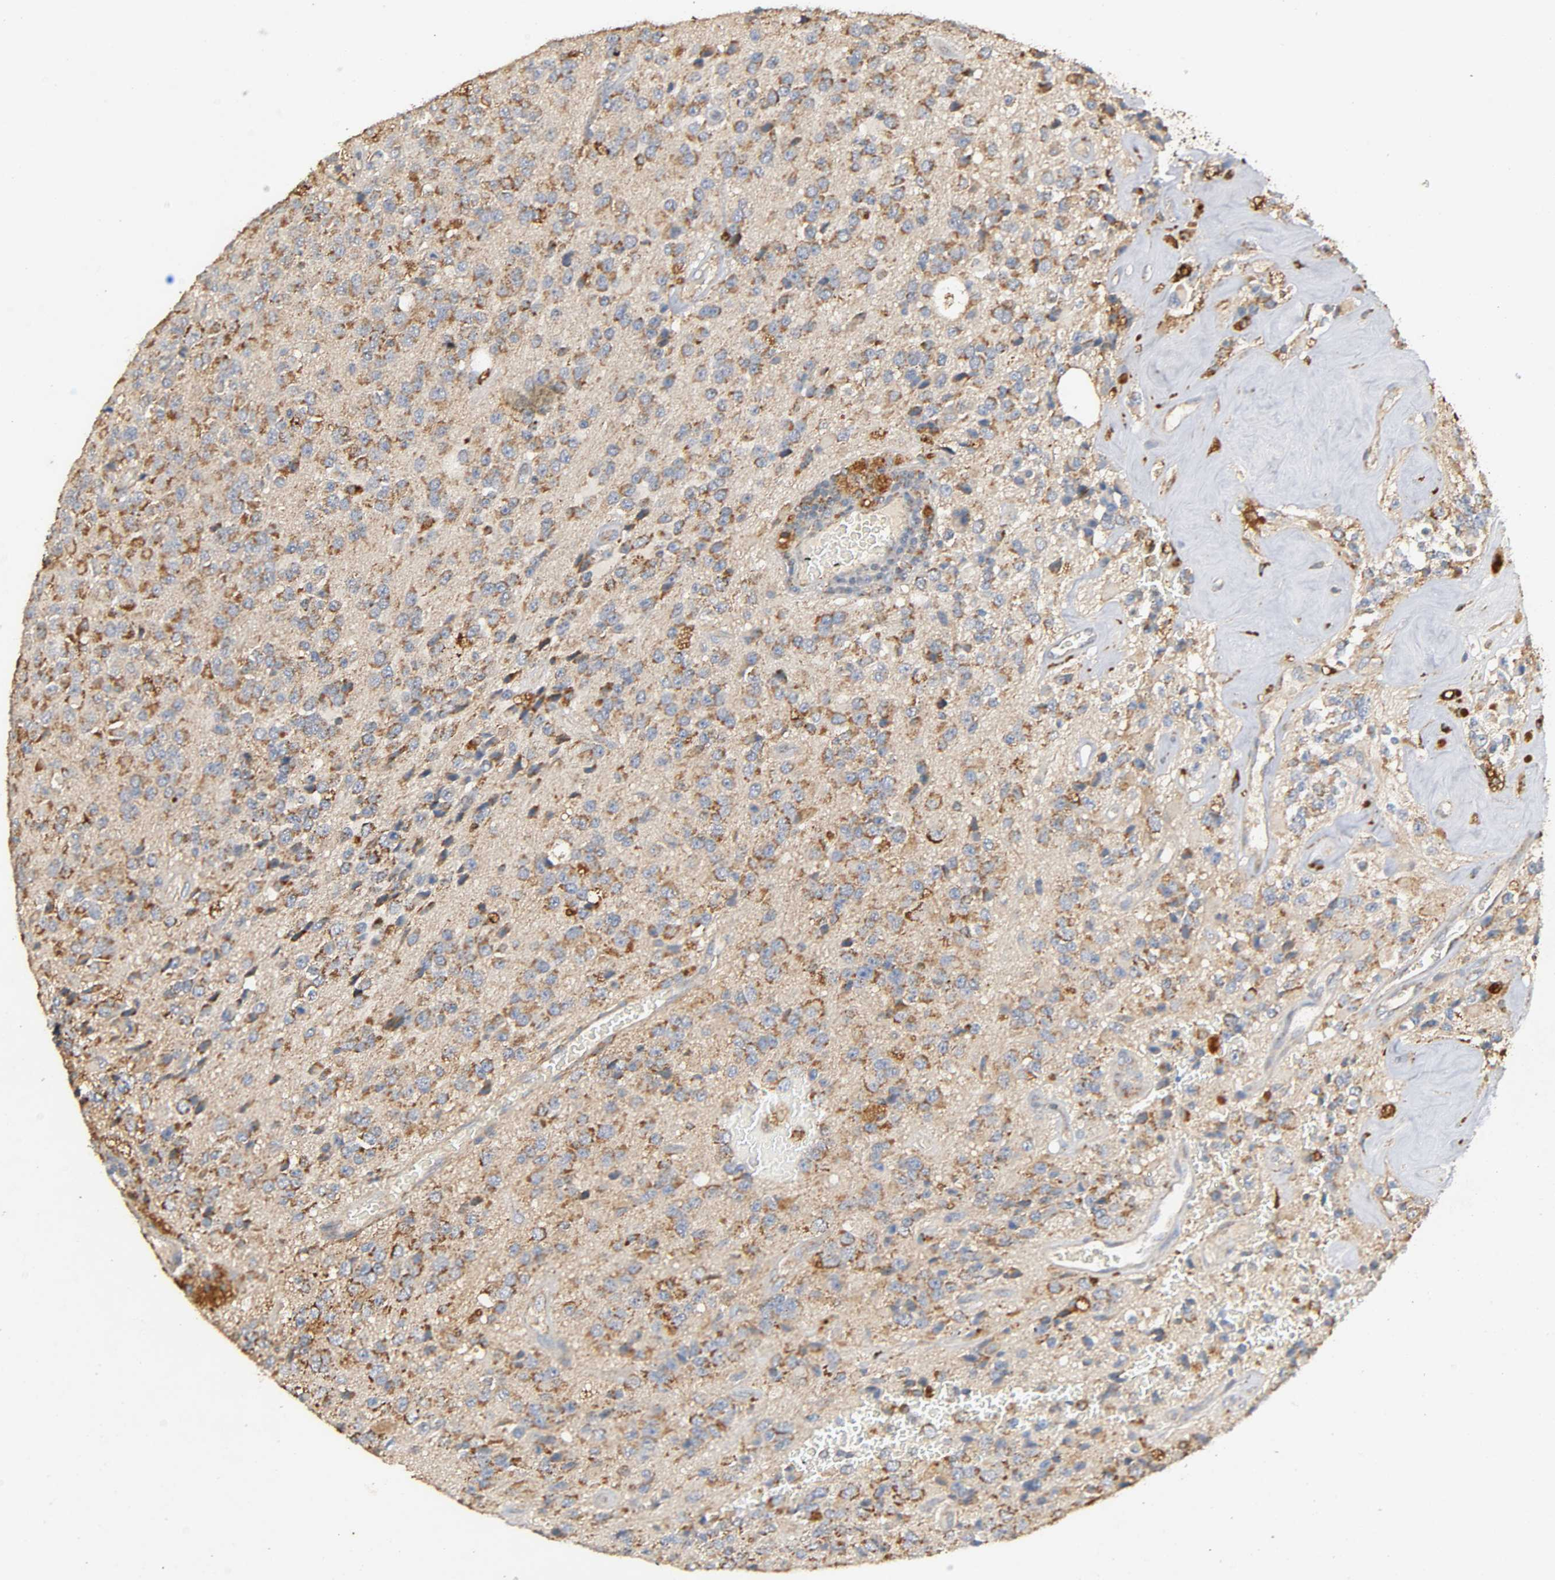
{"staining": {"intensity": "moderate", "quantity": ">75%", "location": "cytoplasmic/membranous"}, "tissue": "glioma", "cell_type": "Tumor cells", "image_type": "cancer", "snomed": [{"axis": "morphology", "description": "Glioma, malignant, High grade"}, {"axis": "topography", "description": "pancreas cauda"}], "caption": "About >75% of tumor cells in malignant high-grade glioma demonstrate moderate cytoplasmic/membranous protein staining as visualized by brown immunohistochemical staining.", "gene": "NDUFS3", "patient": {"sex": "male", "age": 60}}